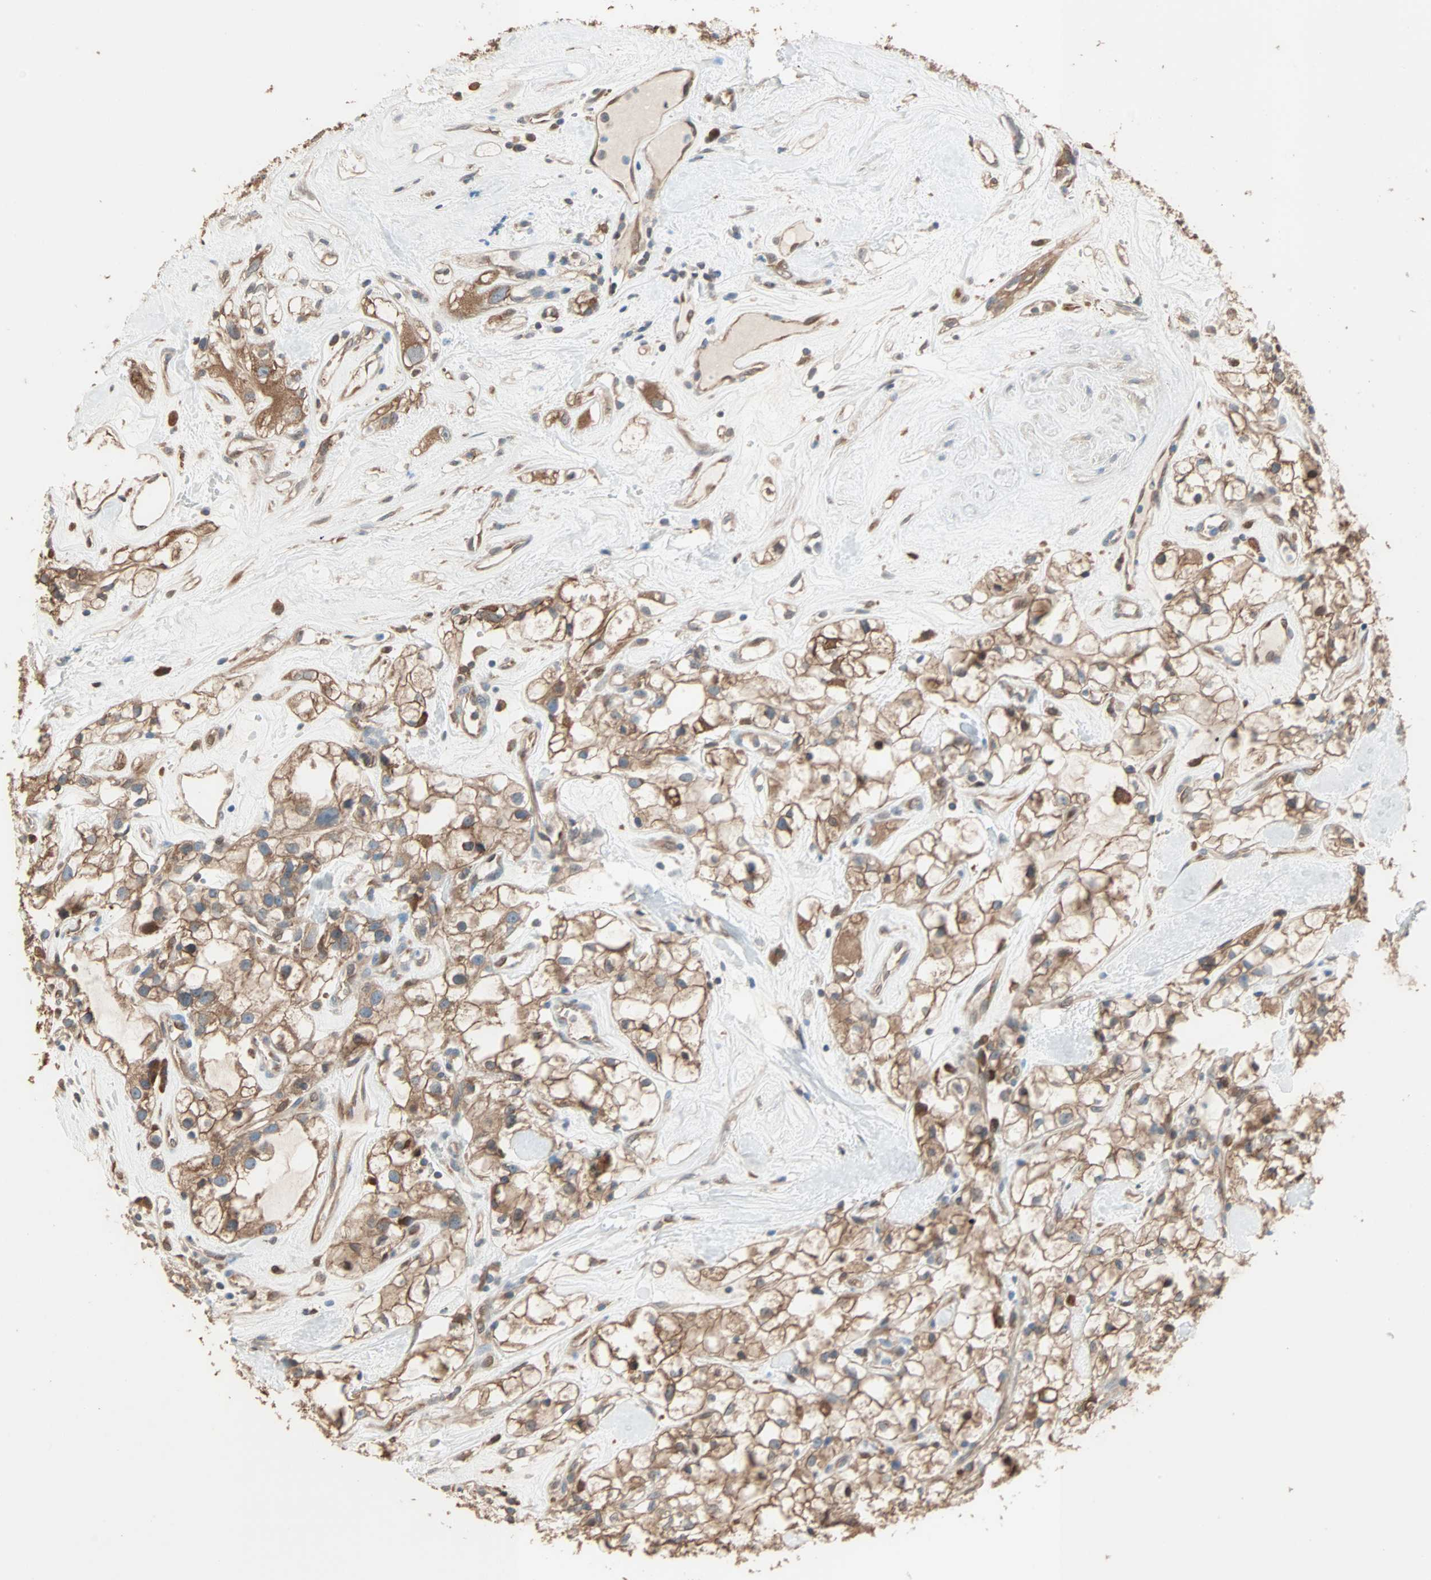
{"staining": {"intensity": "moderate", "quantity": ">75%", "location": "cytoplasmic/membranous"}, "tissue": "renal cancer", "cell_type": "Tumor cells", "image_type": "cancer", "snomed": [{"axis": "morphology", "description": "Adenocarcinoma, NOS"}, {"axis": "topography", "description": "Kidney"}], "caption": "A micrograph of renal cancer stained for a protein shows moderate cytoplasmic/membranous brown staining in tumor cells. (Stains: DAB (3,3'-diaminobenzidine) in brown, nuclei in blue, Microscopy: brightfield microscopy at high magnification).", "gene": "PRDX1", "patient": {"sex": "female", "age": 60}}